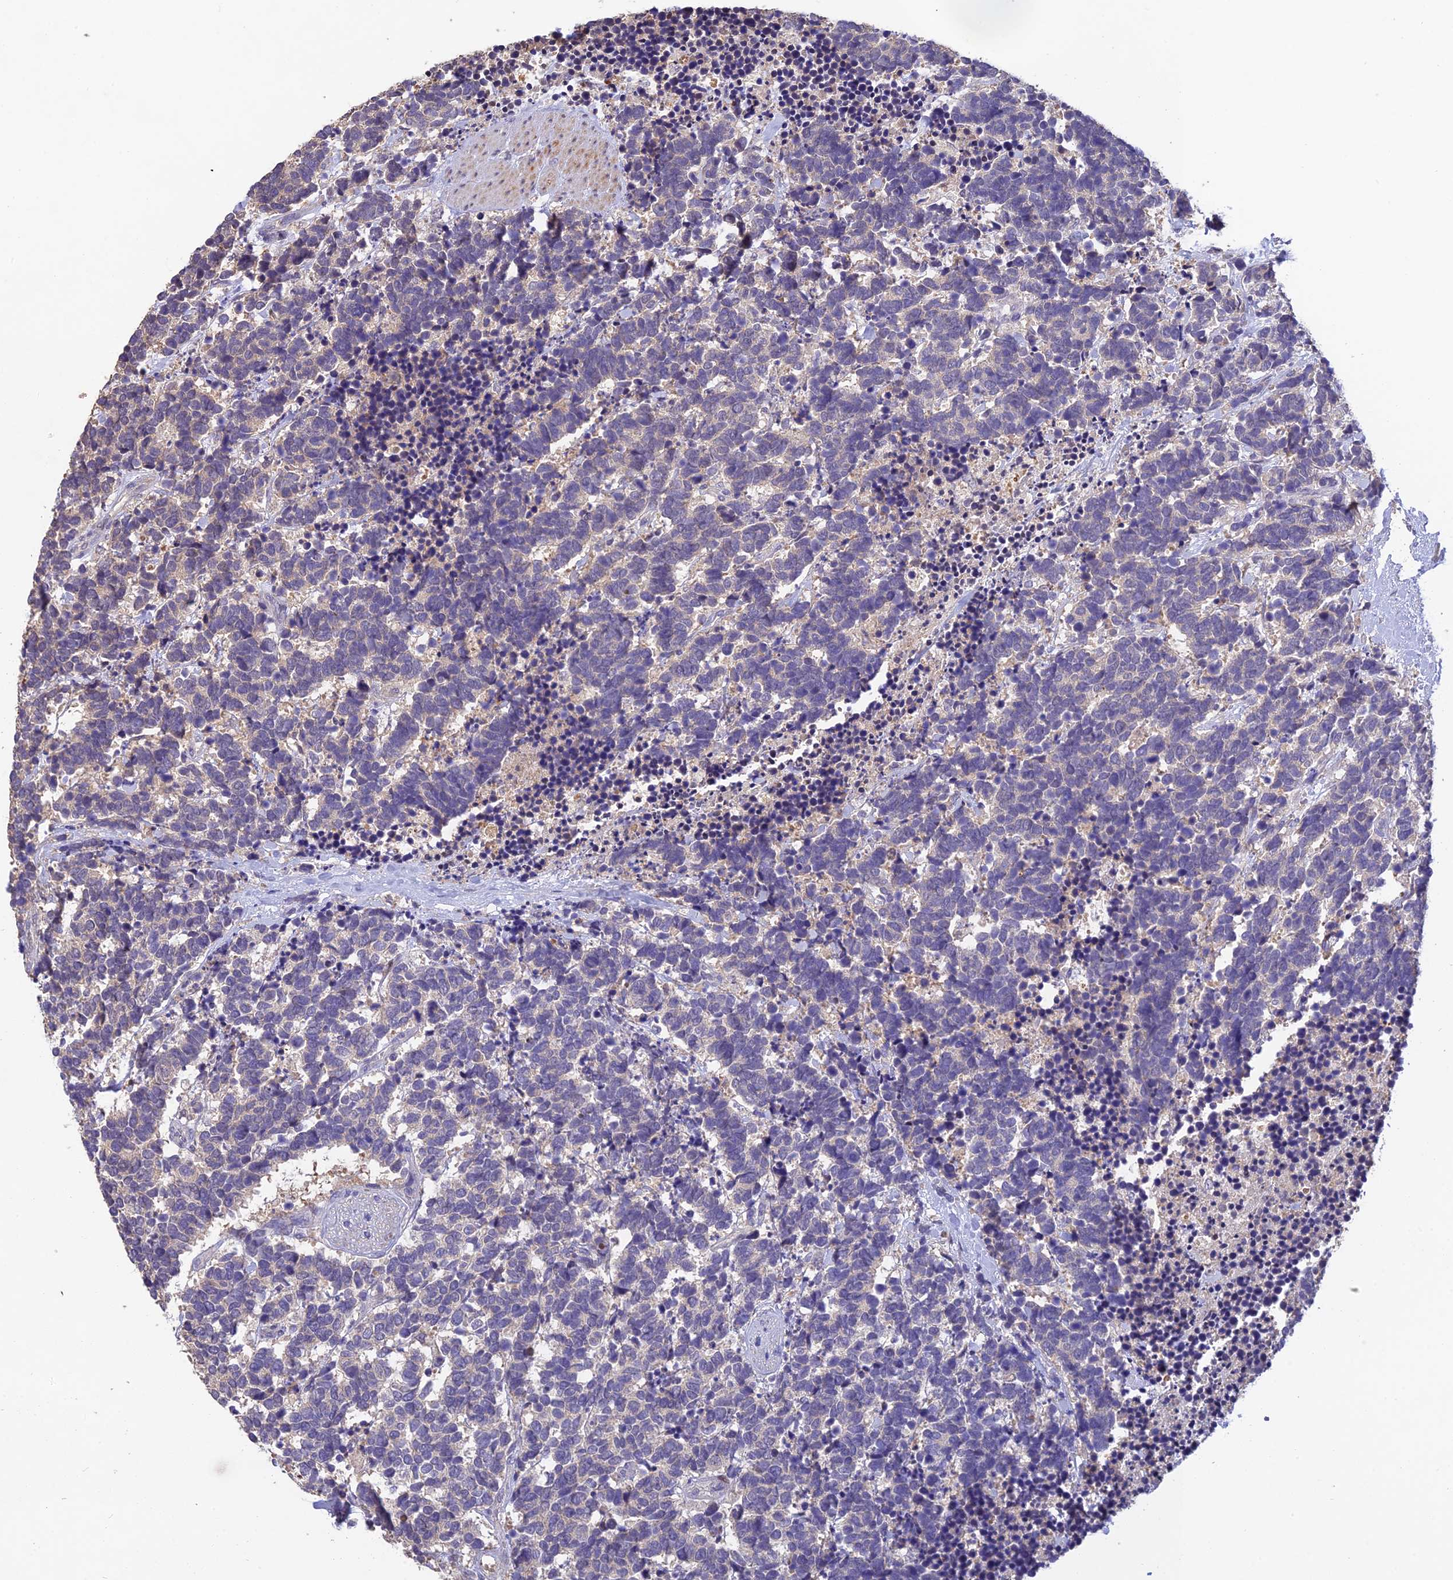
{"staining": {"intensity": "weak", "quantity": "<25%", "location": "cytoplasmic/membranous"}, "tissue": "carcinoid", "cell_type": "Tumor cells", "image_type": "cancer", "snomed": [{"axis": "morphology", "description": "Carcinoma, NOS"}, {"axis": "morphology", "description": "Carcinoid, malignant, NOS"}, {"axis": "topography", "description": "Prostate"}], "caption": "An immunohistochemistry micrograph of carcinoid is shown. There is no staining in tumor cells of carcinoid.", "gene": "DENND5B", "patient": {"sex": "male", "age": 57}}